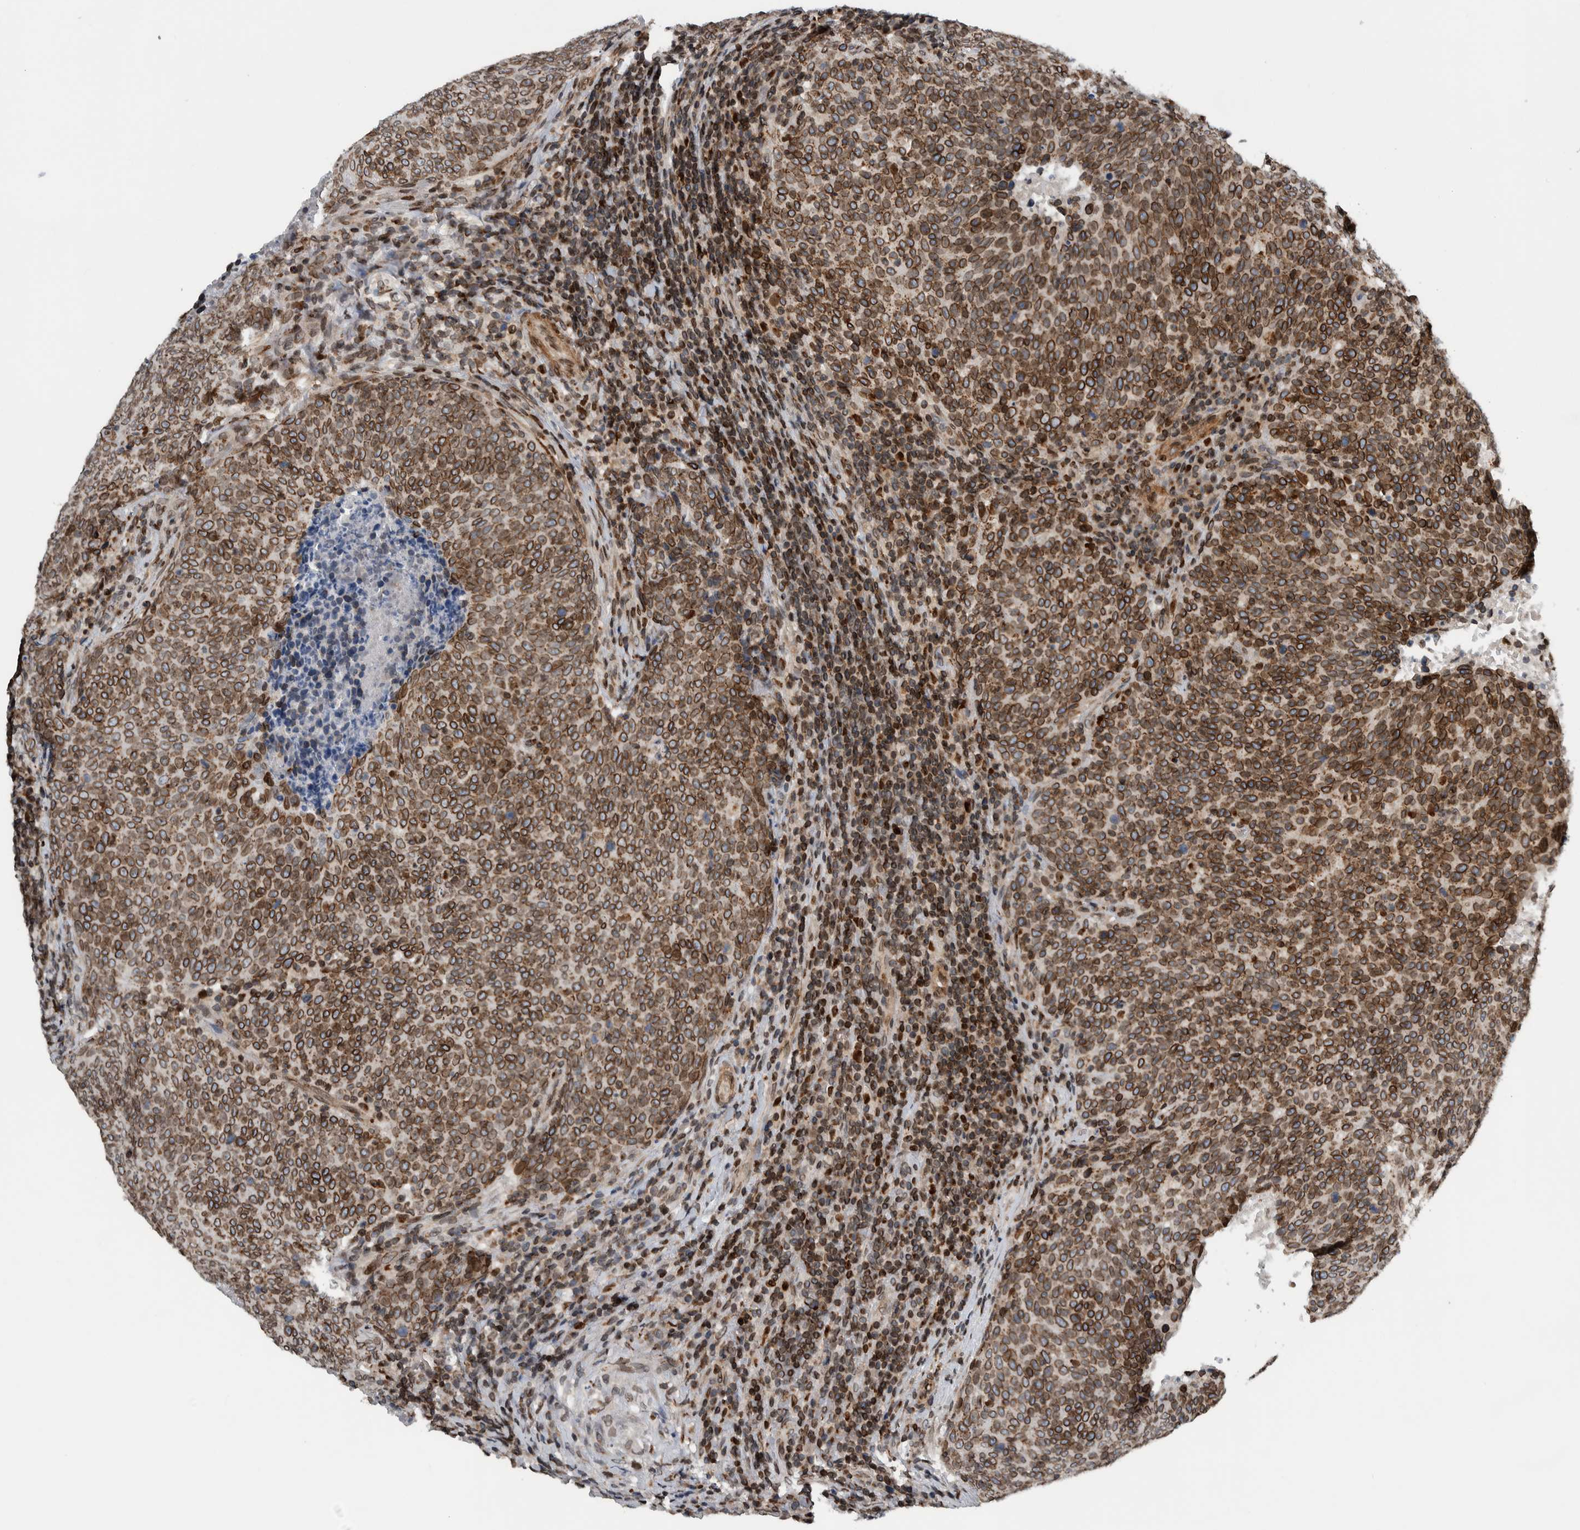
{"staining": {"intensity": "moderate", "quantity": ">75%", "location": "cytoplasmic/membranous,nuclear"}, "tissue": "head and neck cancer", "cell_type": "Tumor cells", "image_type": "cancer", "snomed": [{"axis": "morphology", "description": "Squamous cell carcinoma, NOS"}, {"axis": "morphology", "description": "Squamous cell carcinoma, metastatic, NOS"}, {"axis": "topography", "description": "Lymph node"}, {"axis": "topography", "description": "Head-Neck"}], "caption": "Immunohistochemistry image of head and neck squamous cell carcinoma stained for a protein (brown), which reveals medium levels of moderate cytoplasmic/membranous and nuclear staining in approximately >75% of tumor cells.", "gene": "FAM135B", "patient": {"sex": "male", "age": 62}}